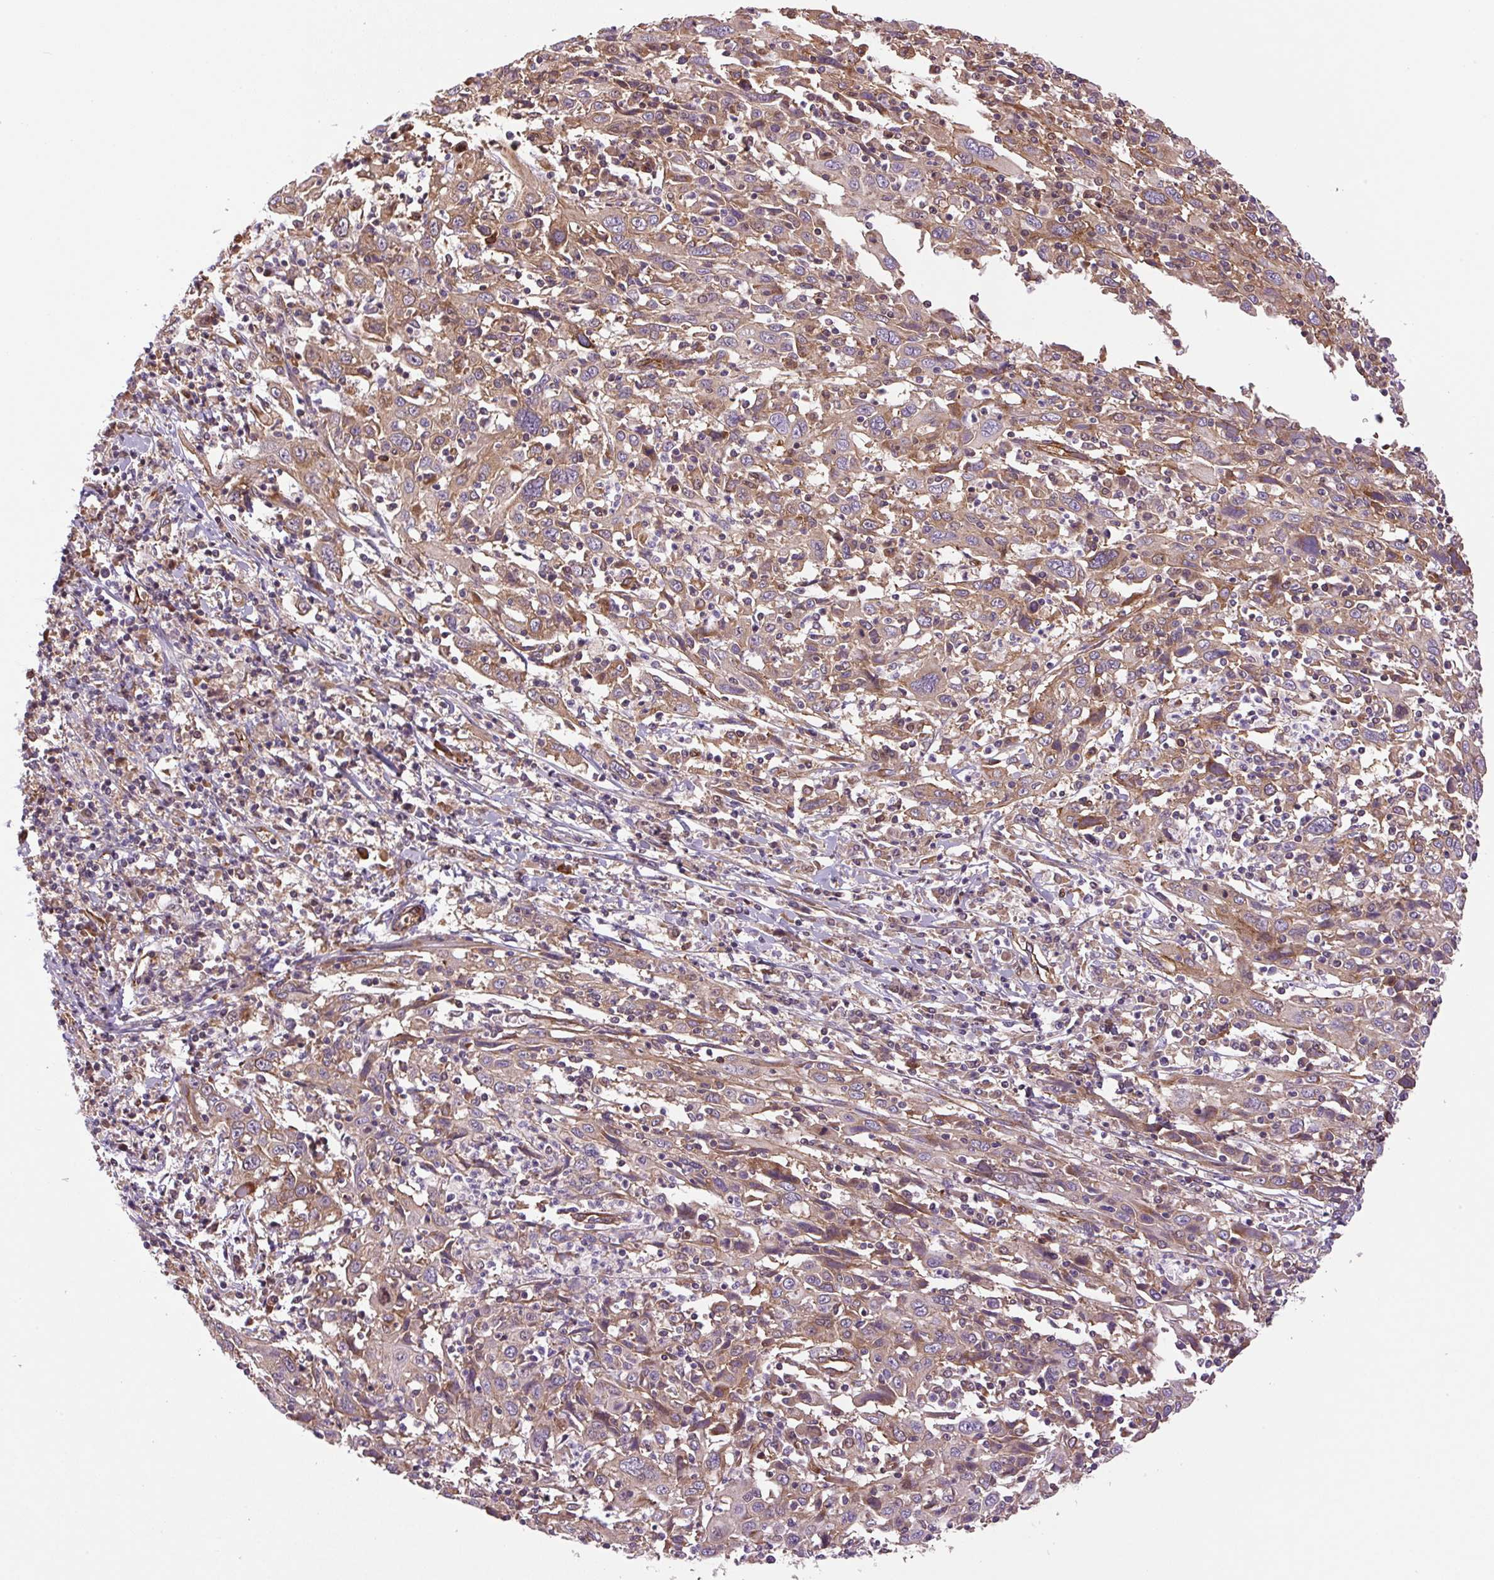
{"staining": {"intensity": "moderate", "quantity": ">75%", "location": "cytoplasmic/membranous"}, "tissue": "cervical cancer", "cell_type": "Tumor cells", "image_type": "cancer", "snomed": [{"axis": "morphology", "description": "Squamous cell carcinoma, NOS"}, {"axis": "topography", "description": "Cervix"}], "caption": "A medium amount of moderate cytoplasmic/membranous positivity is identified in about >75% of tumor cells in squamous cell carcinoma (cervical) tissue.", "gene": "SEPTIN10", "patient": {"sex": "female", "age": 46}}